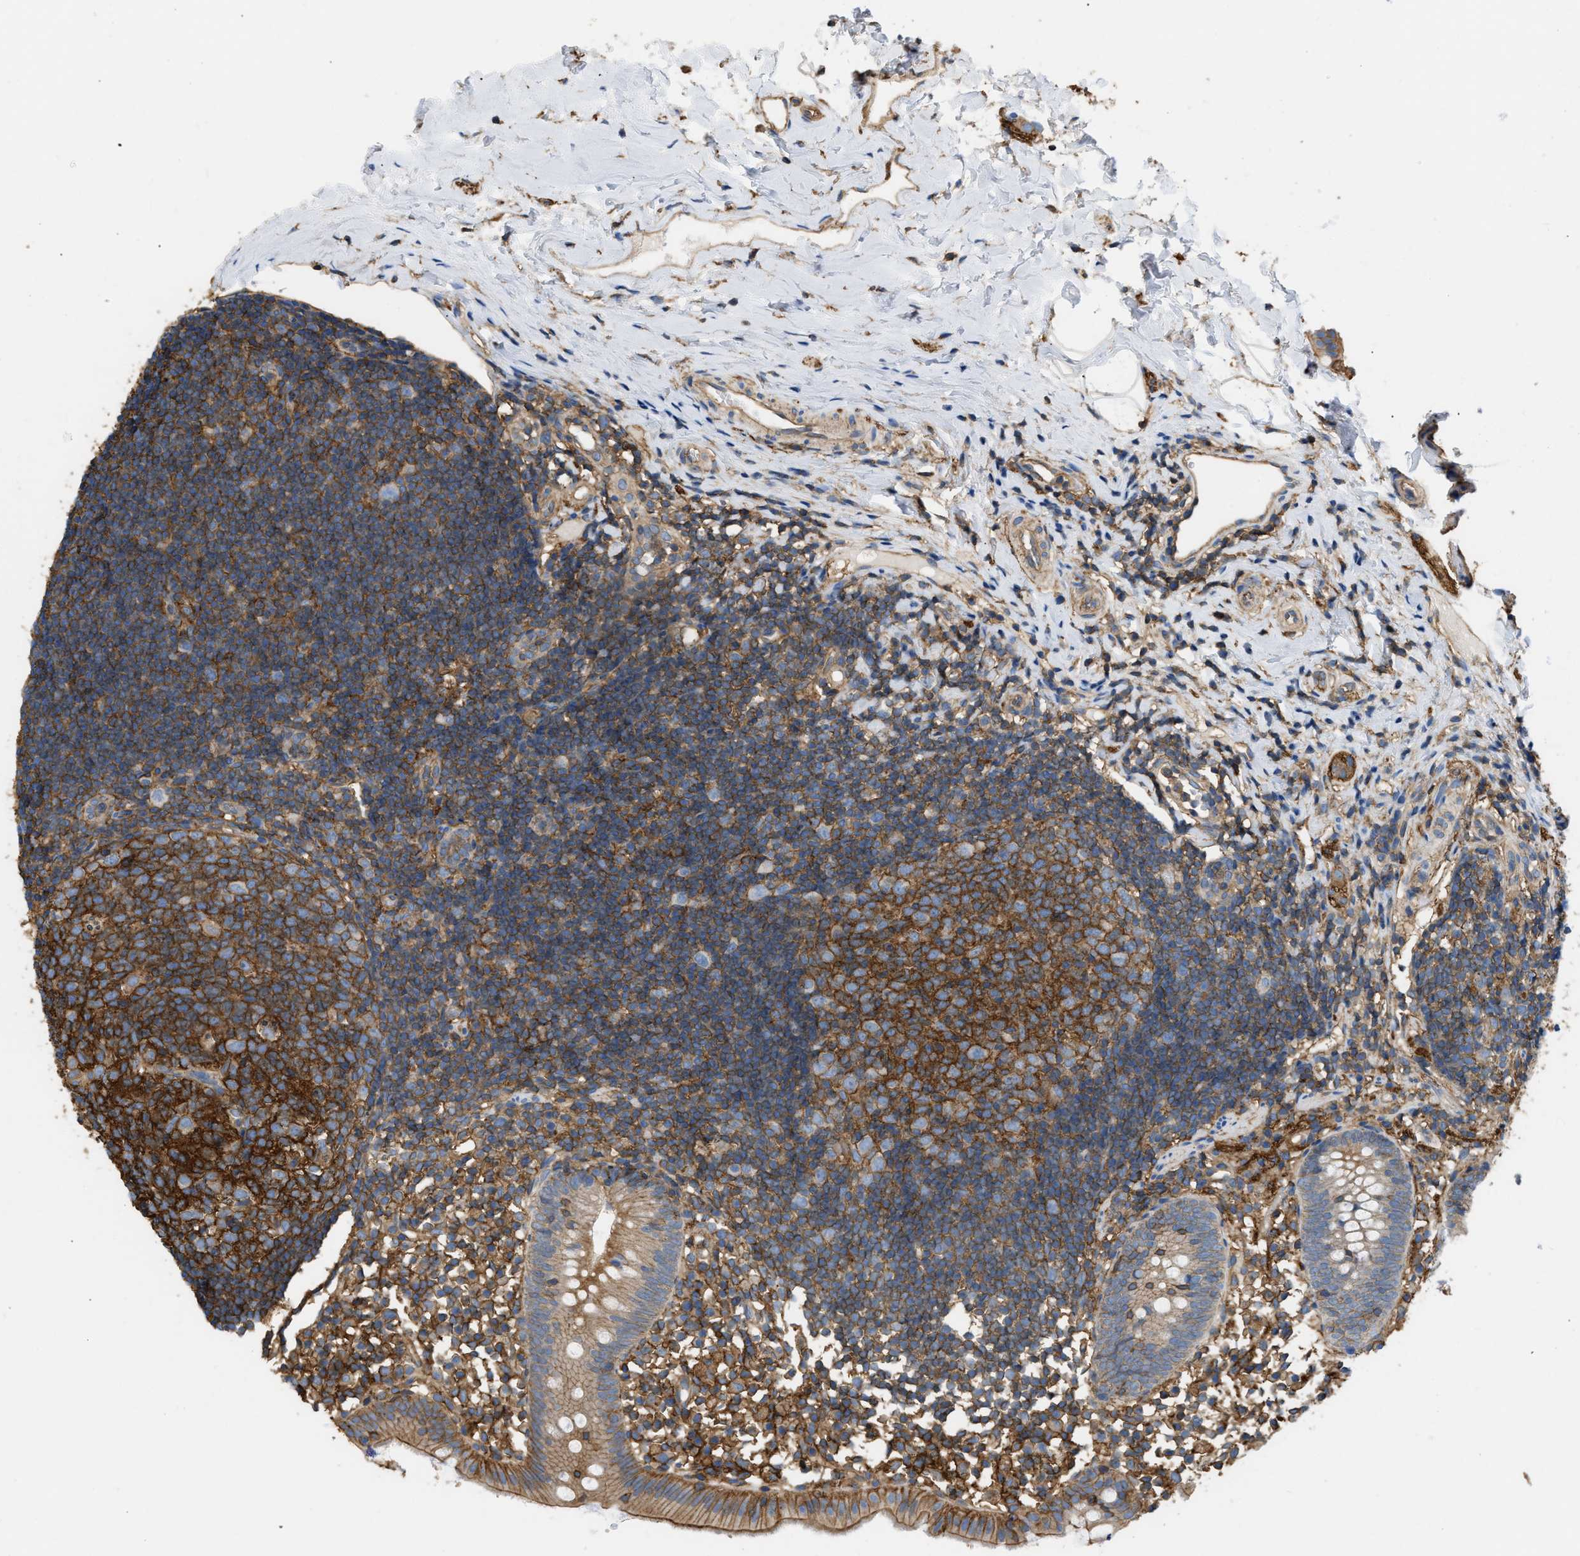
{"staining": {"intensity": "moderate", "quantity": ">75%", "location": "cytoplasmic/membranous"}, "tissue": "appendix", "cell_type": "Glandular cells", "image_type": "normal", "snomed": [{"axis": "morphology", "description": "Normal tissue, NOS"}, {"axis": "topography", "description": "Appendix"}], "caption": "Appendix stained with DAB (3,3'-diaminobenzidine) immunohistochemistry (IHC) reveals medium levels of moderate cytoplasmic/membranous expression in approximately >75% of glandular cells.", "gene": "GNB4", "patient": {"sex": "female", "age": 20}}